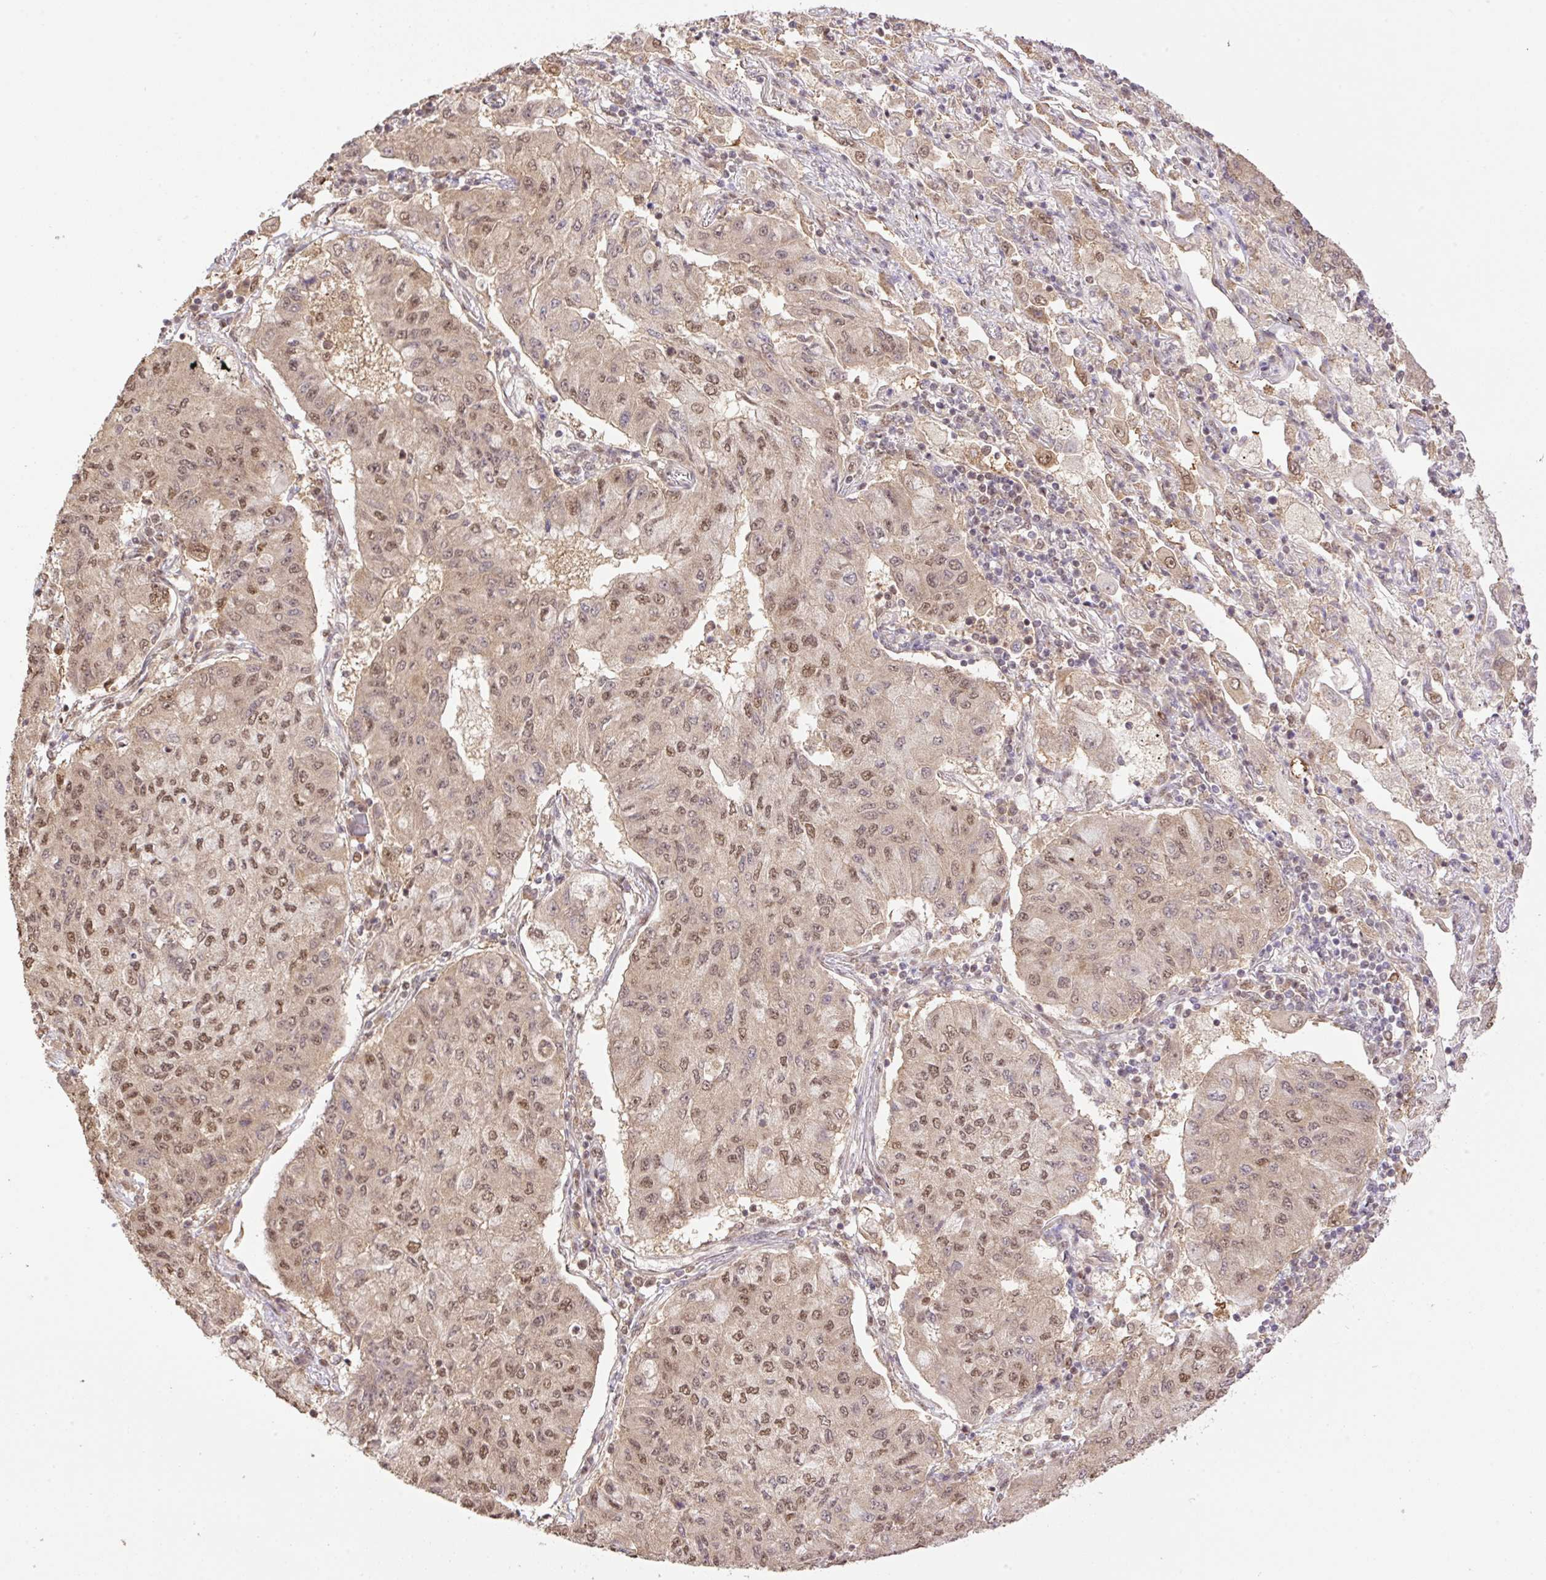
{"staining": {"intensity": "moderate", "quantity": ">75%", "location": "cytoplasmic/membranous,nuclear"}, "tissue": "lung cancer", "cell_type": "Tumor cells", "image_type": "cancer", "snomed": [{"axis": "morphology", "description": "Squamous cell carcinoma, NOS"}, {"axis": "topography", "description": "Lung"}], "caption": "Brown immunohistochemical staining in squamous cell carcinoma (lung) demonstrates moderate cytoplasmic/membranous and nuclear staining in approximately >75% of tumor cells.", "gene": "VPS25", "patient": {"sex": "male", "age": 74}}